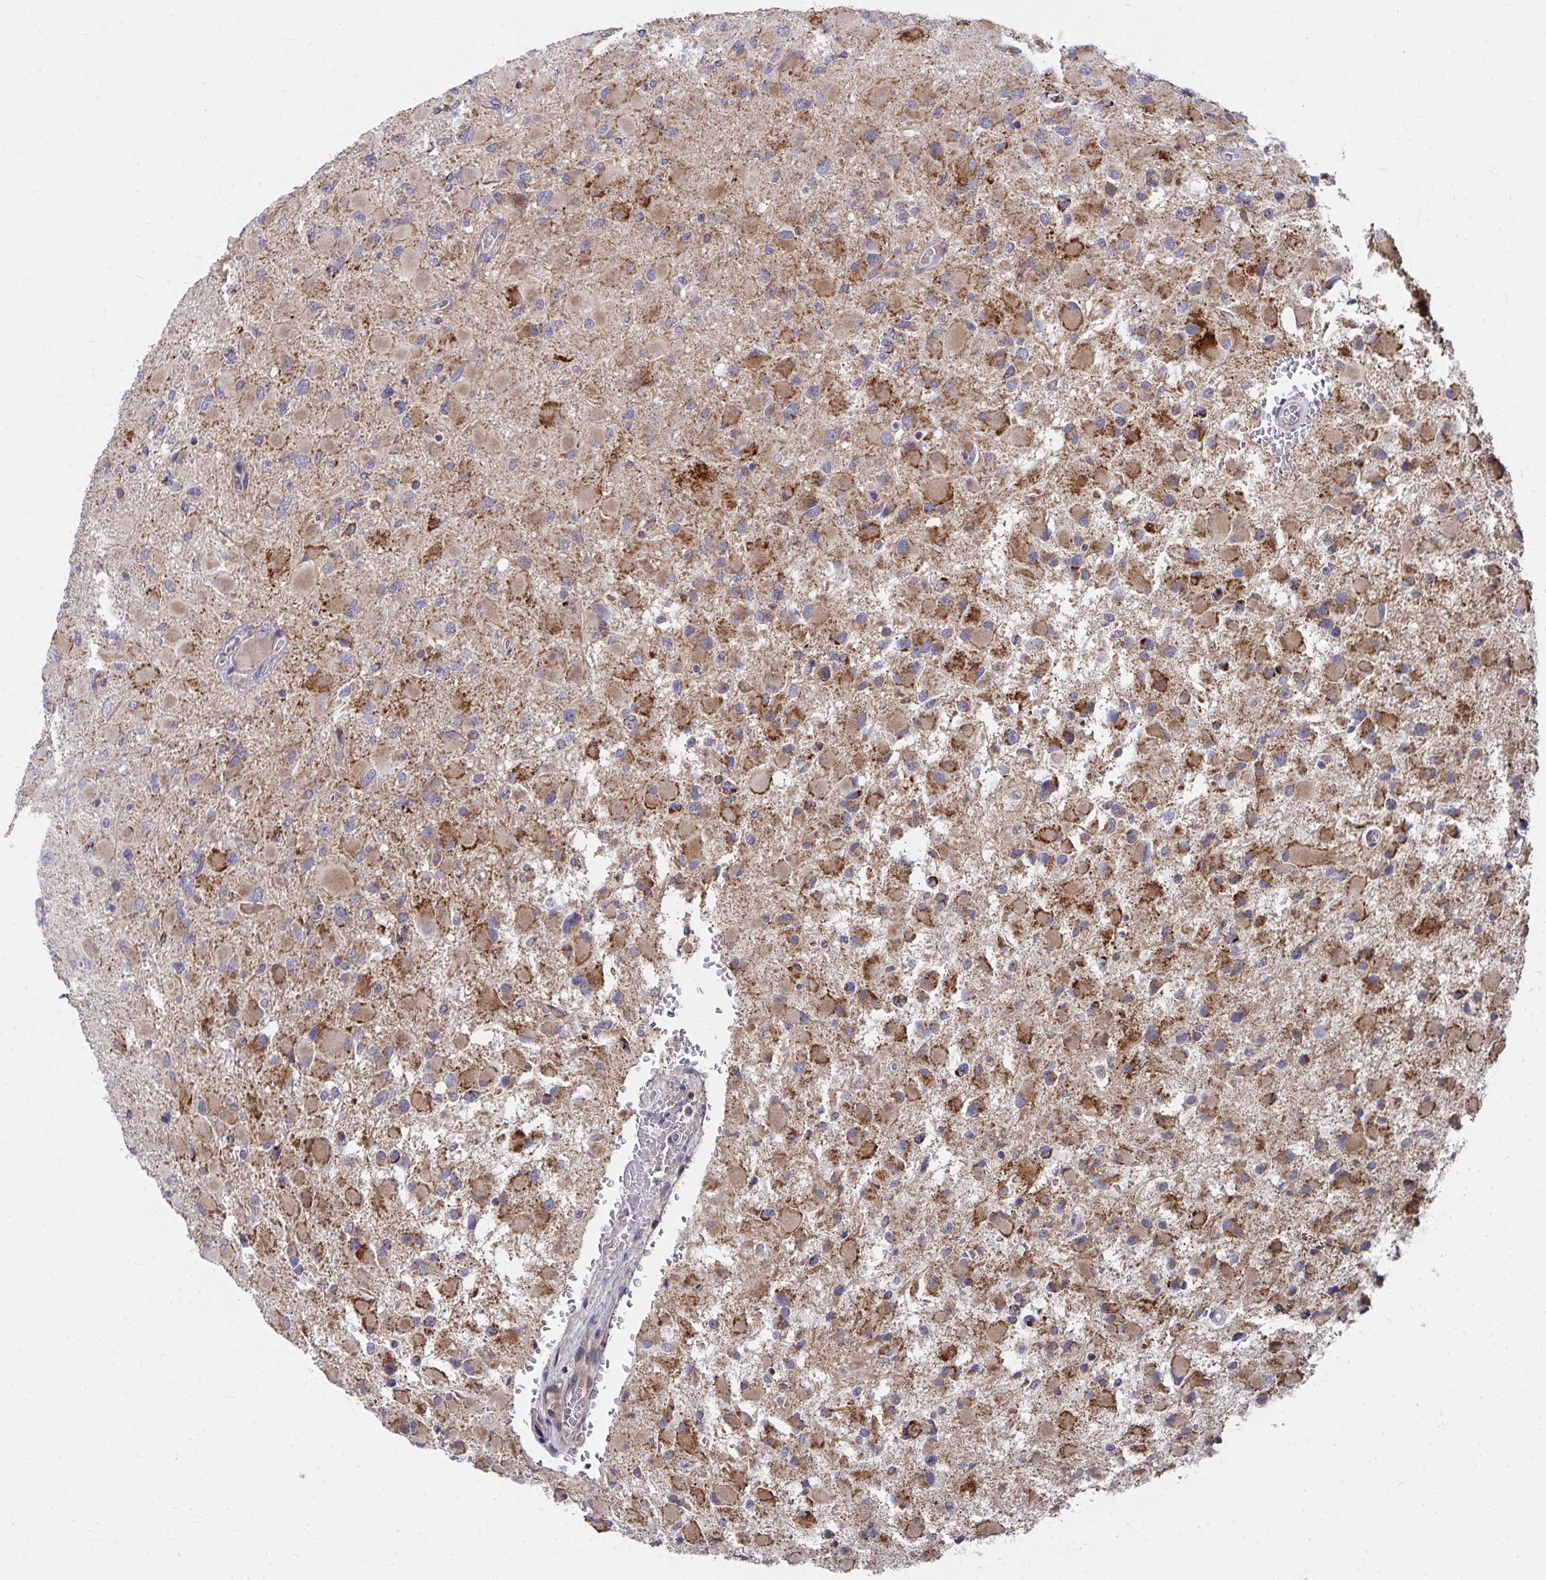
{"staining": {"intensity": "moderate", "quantity": "<25%", "location": "cytoplasmic/membranous"}, "tissue": "glioma", "cell_type": "Tumor cells", "image_type": "cancer", "snomed": [{"axis": "morphology", "description": "Glioma, malignant, High grade"}, {"axis": "topography", "description": "Cerebral cortex"}], "caption": "Immunohistochemical staining of human malignant glioma (high-grade) displays moderate cytoplasmic/membranous protein staining in approximately <25% of tumor cells.", "gene": "PEX3", "patient": {"sex": "female", "age": 36}}